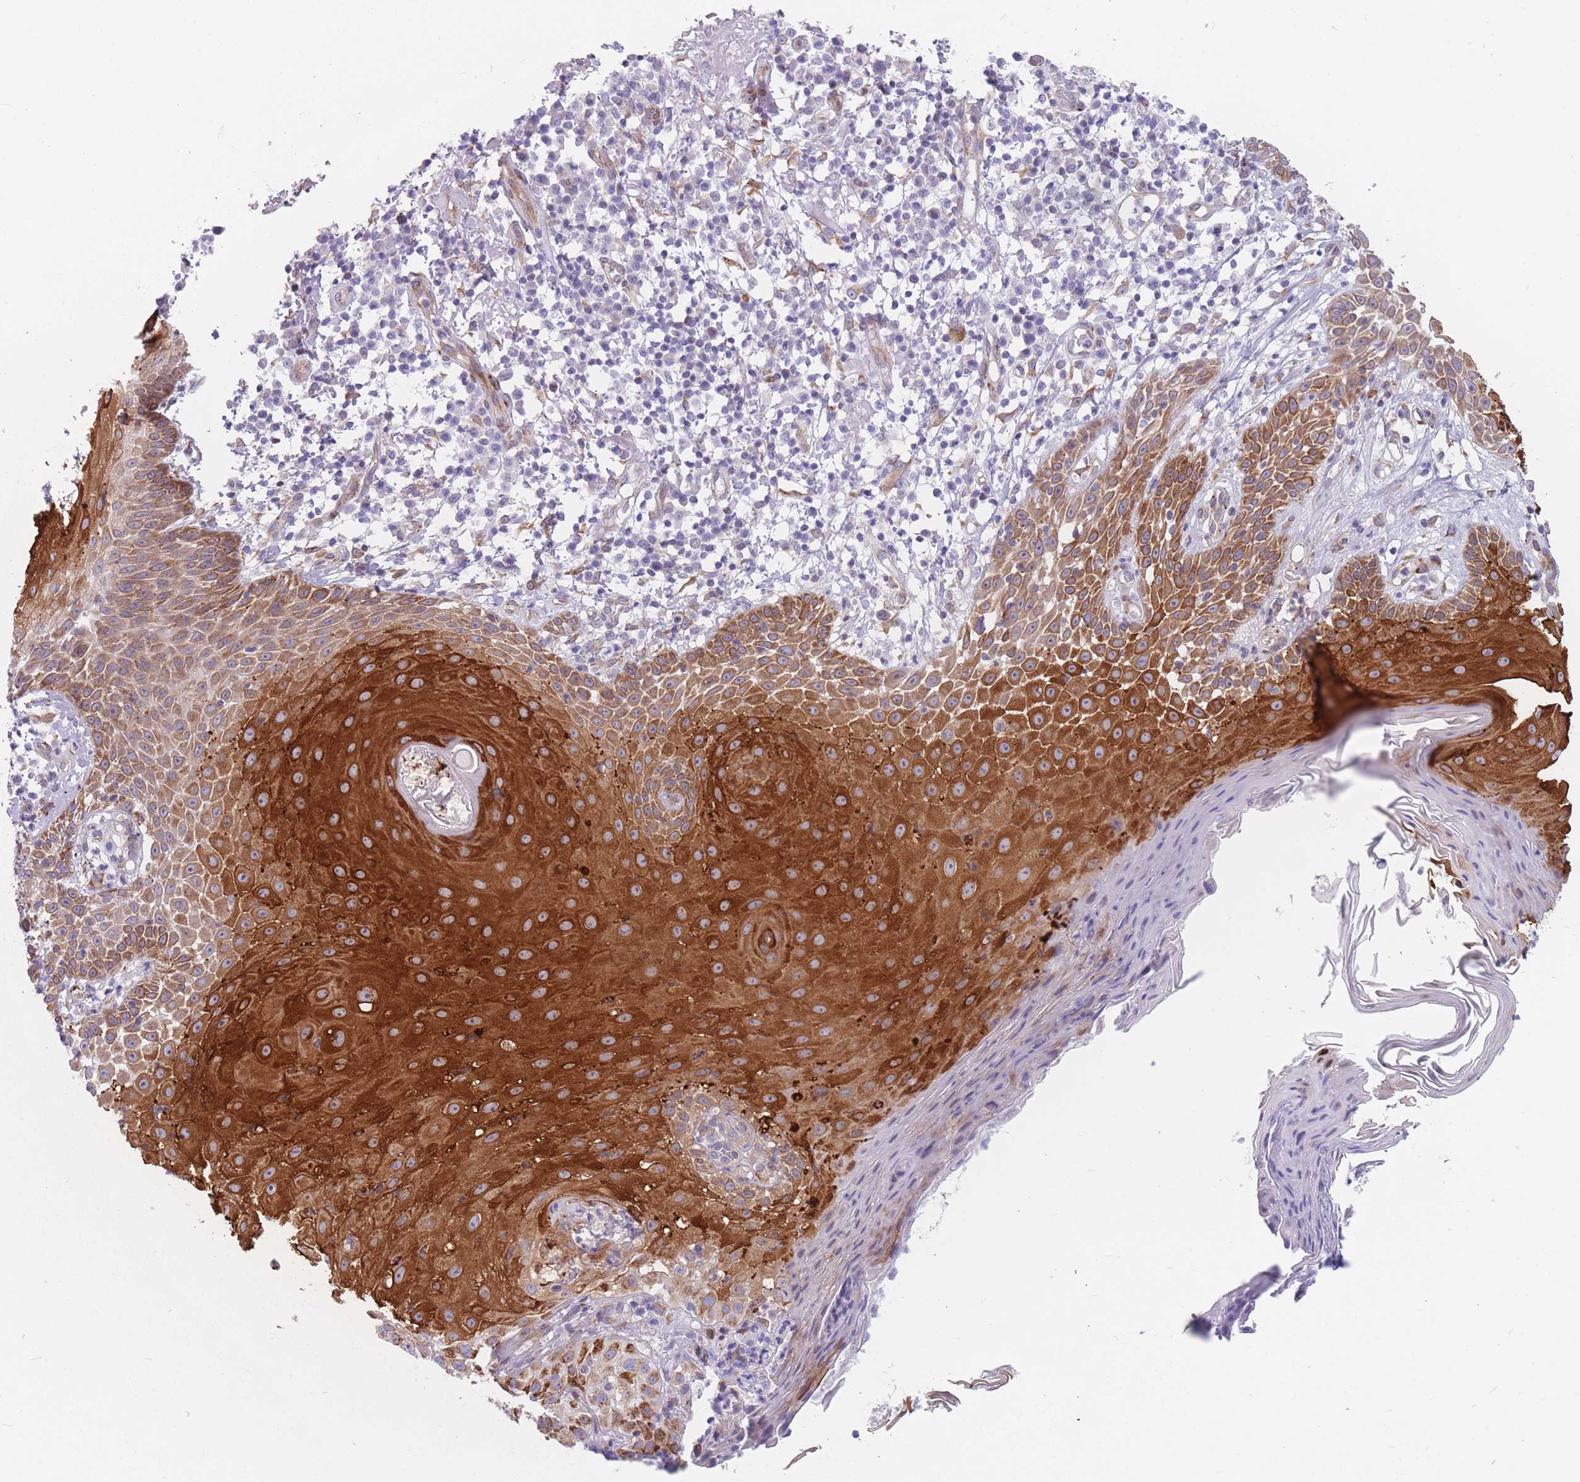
{"staining": {"intensity": "moderate", "quantity": ">75%", "location": "cytoplasmic/membranous"}, "tissue": "skin cancer", "cell_type": "Tumor cells", "image_type": "cancer", "snomed": [{"axis": "morphology", "description": "Normal tissue, NOS"}, {"axis": "morphology", "description": "Basal cell carcinoma"}, {"axis": "topography", "description": "Skin"}], "caption": "Skin cancer (basal cell carcinoma) stained with a protein marker reveals moderate staining in tumor cells.", "gene": "AK9", "patient": {"sex": "male", "age": 93}}